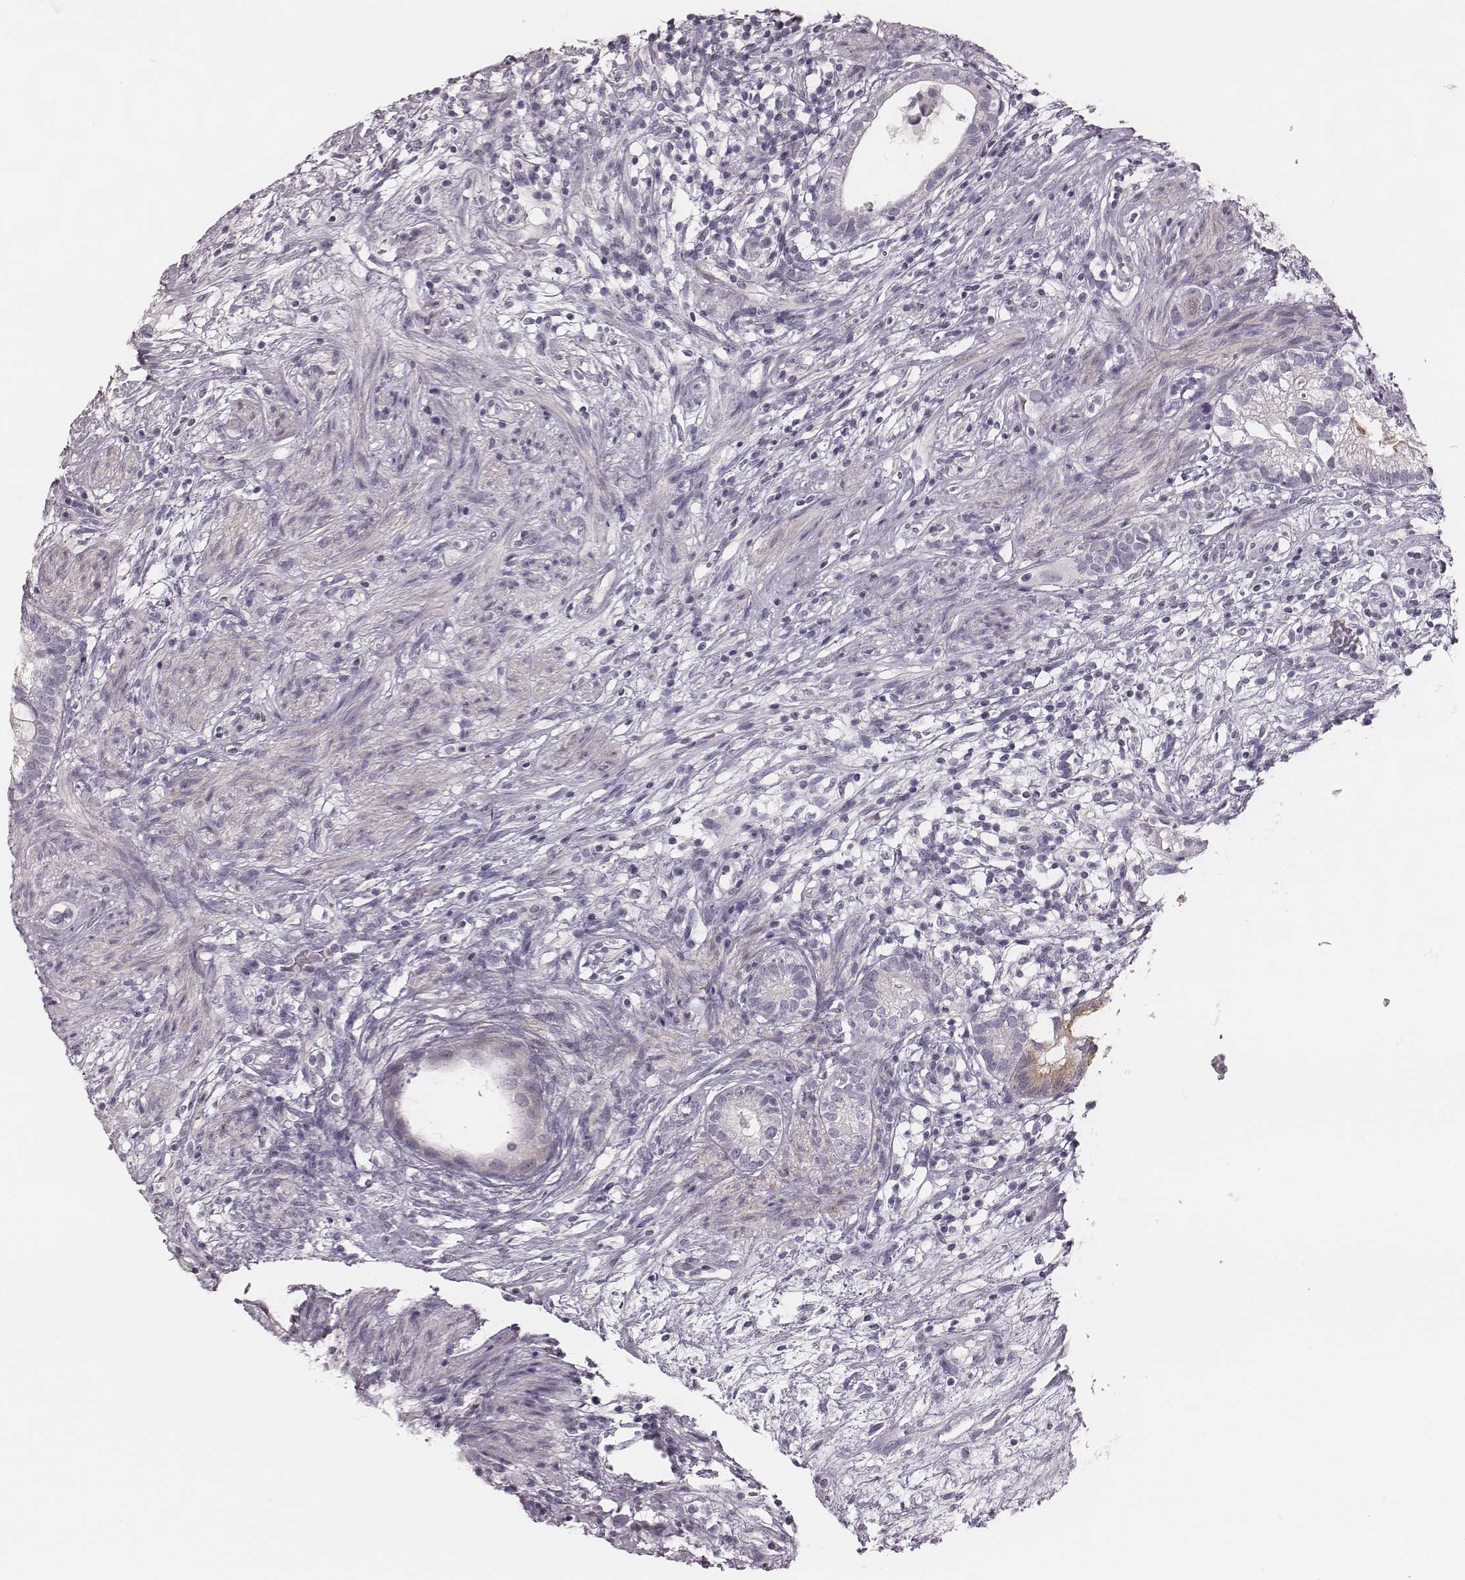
{"staining": {"intensity": "negative", "quantity": "none", "location": "none"}, "tissue": "testis cancer", "cell_type": "Tumor cells", "image_type": "cancer", "snomed": [{"axis": "morphology", "description": "Seminoma, NOS"}, {"axis": "morphology", "description": "Carcinoma, Embryonal, NOS"}, {"axis": "topography", "description": "Testis"}], "caption": "DAB (3,3'-diaminobenzidine) immunohistochemical staining of human seminoma (testis) shows no significant staining in tumor cells.", "gene": "SPA17", "patient": {"sex": "male", "age": 41}}